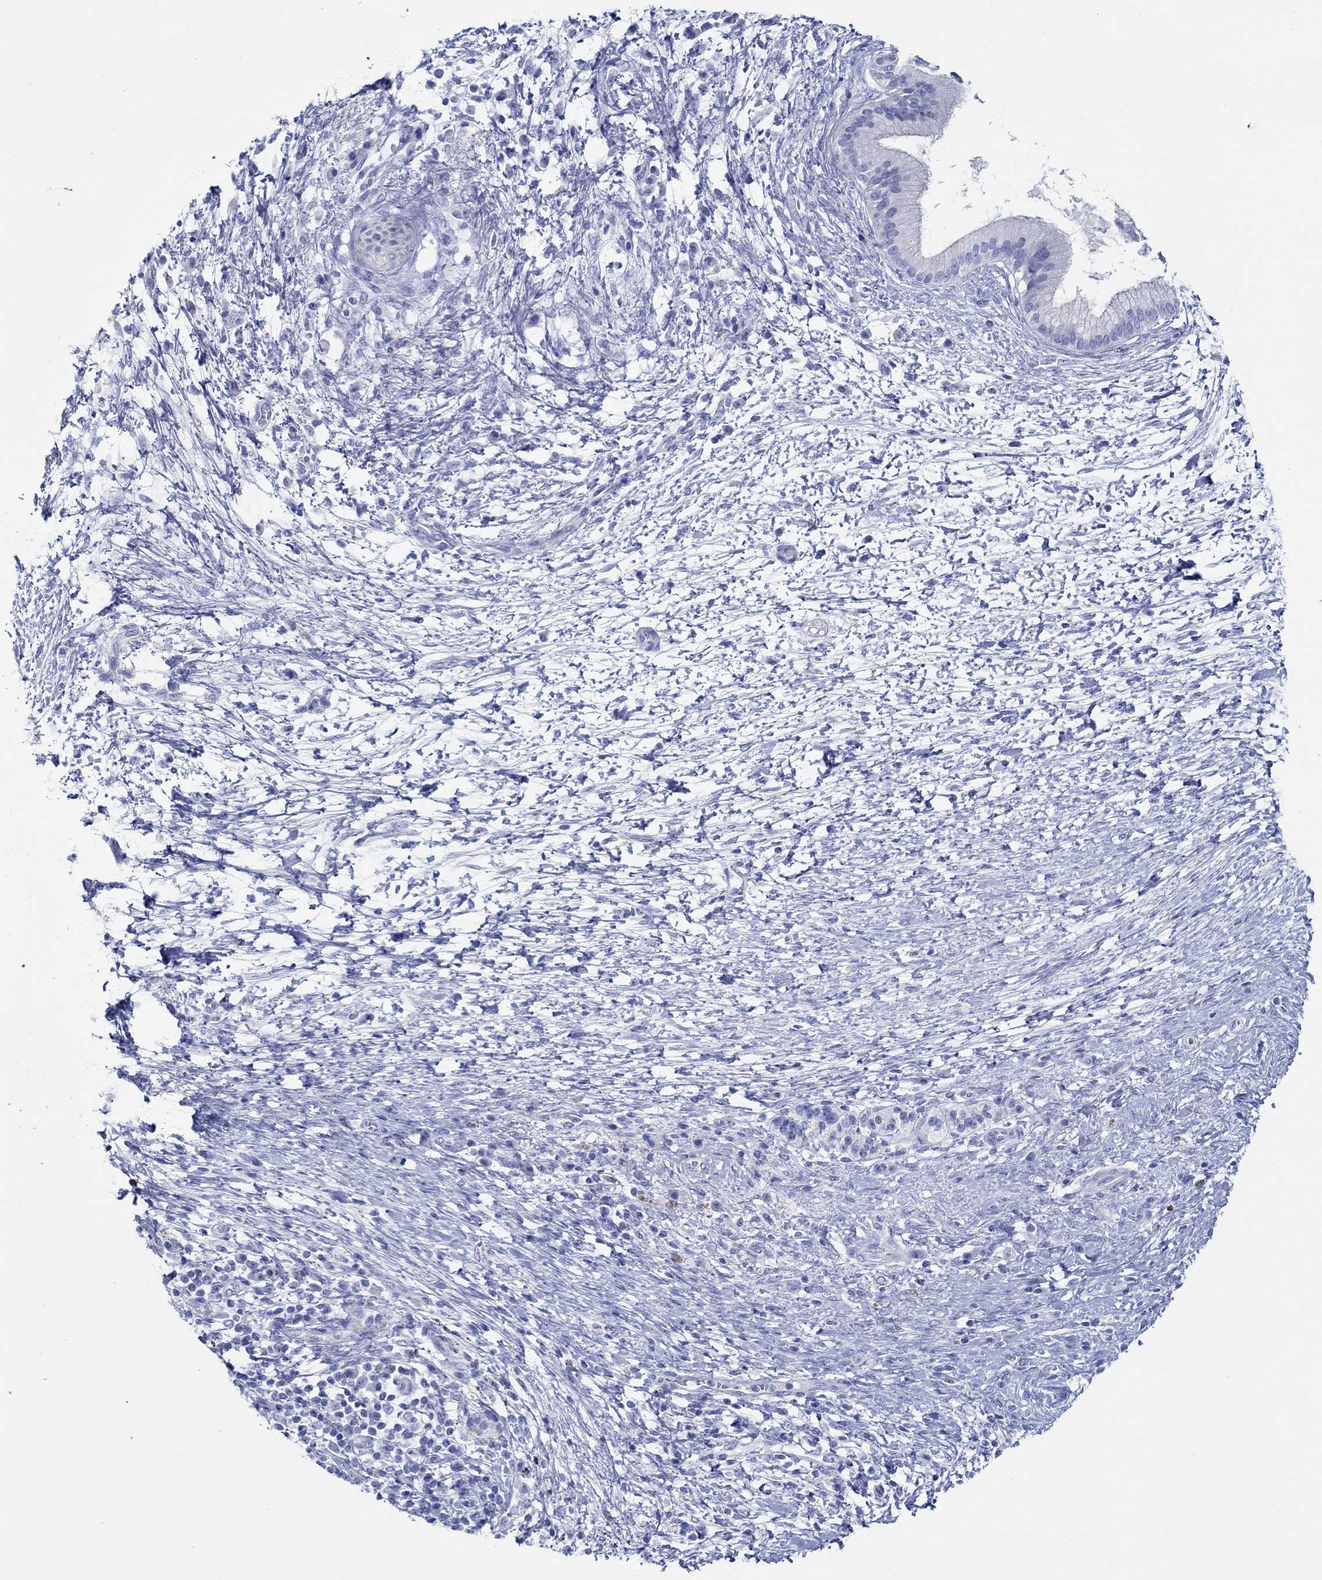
{"staining": {"intensity": "strong", "quantity": "<25%", "location": "cytoplasmic/membranous"}, "tissue": "pancreatic cancer", "cell_type": "Tumor cells", "image_type": "cancer", "snomed": [{"axis": "morphology", "description": "Adenocarcinoma, NOS"}, {"axis": "topography", "description": "Pancreas"}], "caption": "The histopathology image shows immunohistochemical staining of pancreatic cancer (adenocarcinoma). There is strong cytoplasmic/membranous positivity is appreciated in about <25% of tumor cells.", "gene": "IGFBP6", "patient": {"sex": "female", "age": 72}}